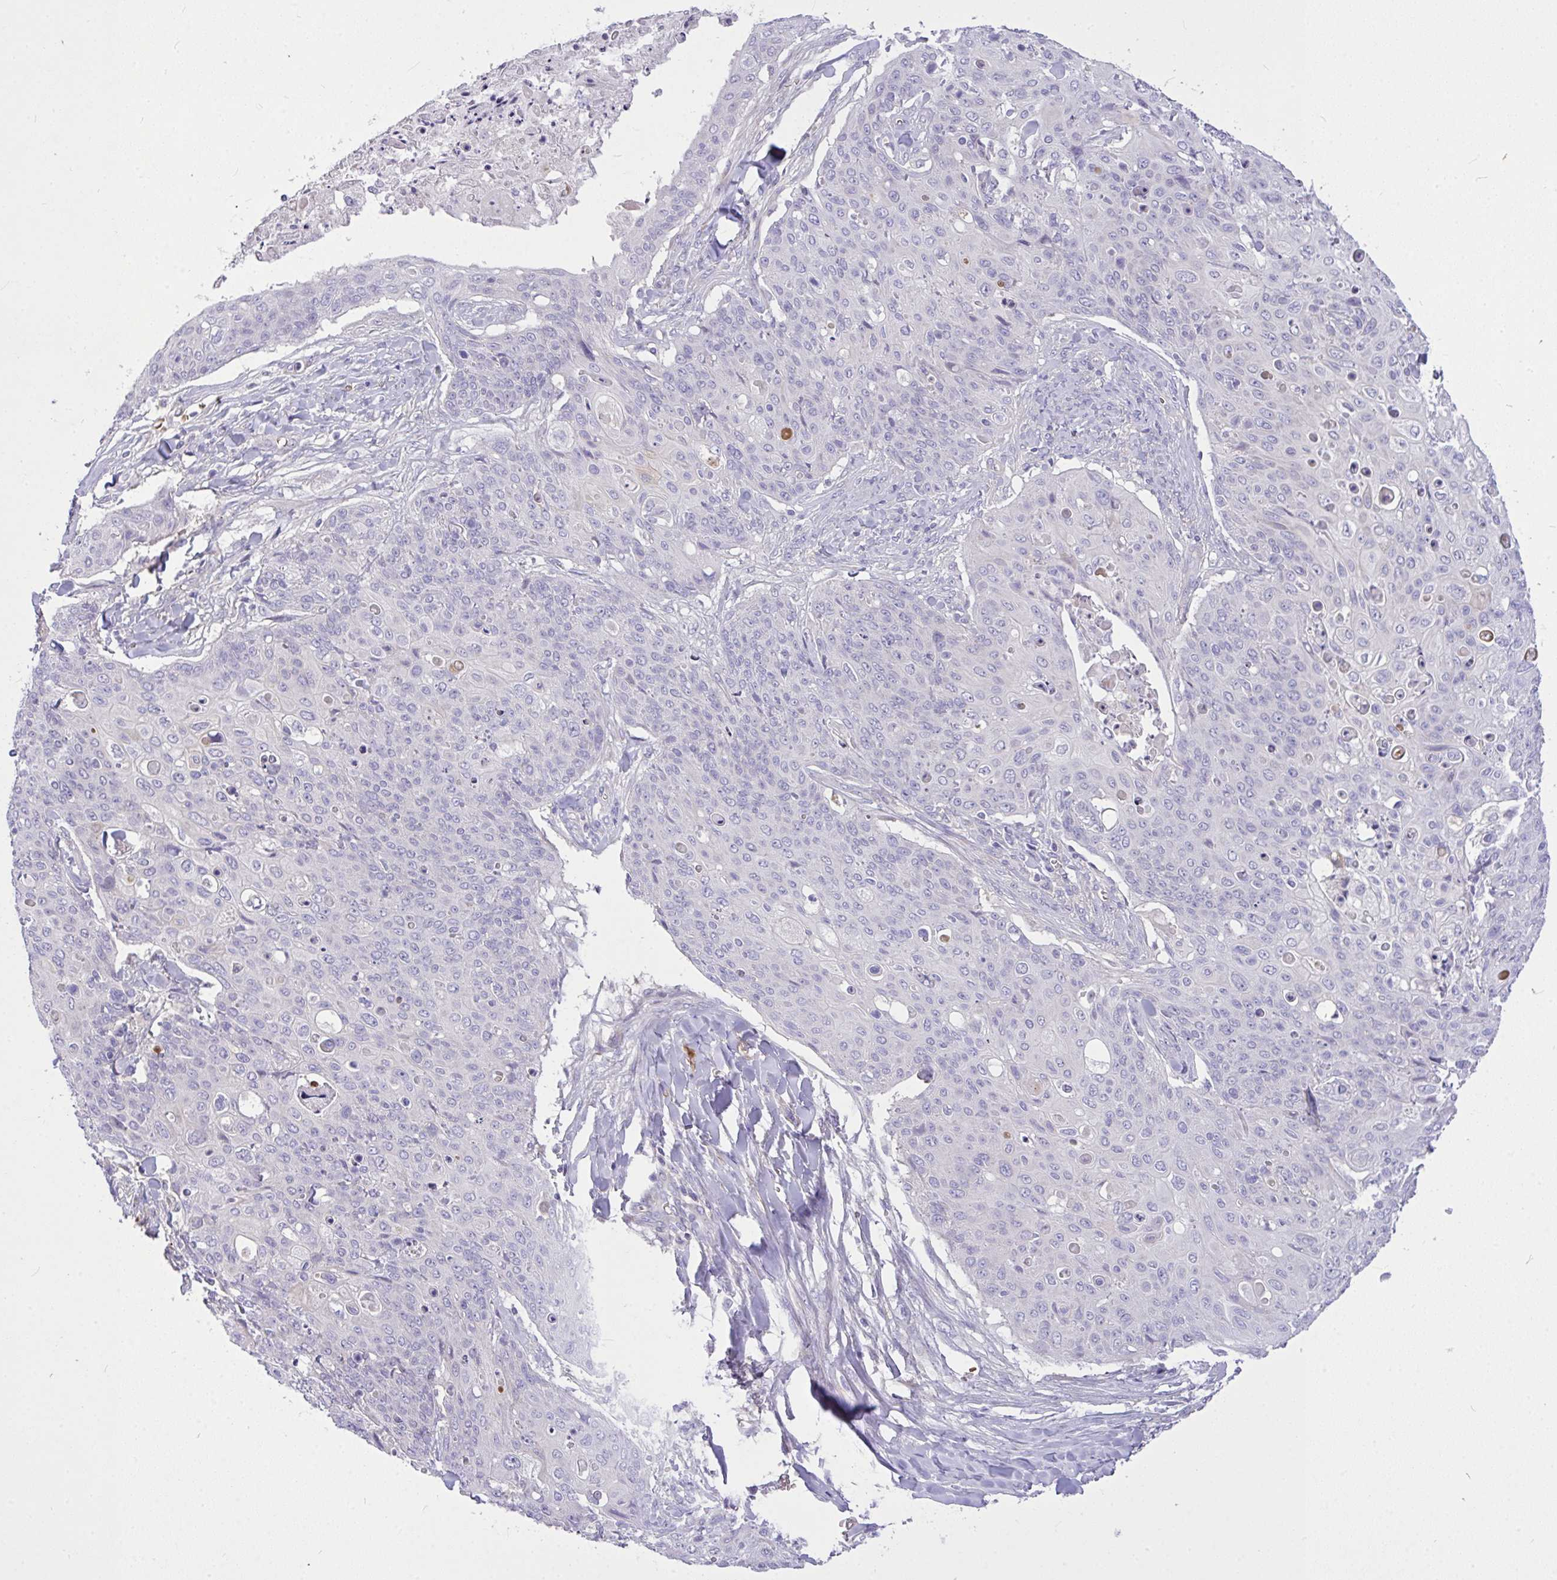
{"staining": {"intensity": "negative", "quantity": "none", "location": "none"}, "tissue": "skin cancer", "cell_type": "Tumor cells", "image_type": "cancer", "snomed": [{"axis": "morphology", "description": "Squamous cell carcinoma, NOS"}, {"axis": "topography", "description": "Skin"}, {"axis": "topography", "description": "Vulva"}], "caption": "Skin squamous cell carcinoma was stained to show a protein in brown. There is no significant expression in tumor cells.", "gene": "MOCS1", "patient": {"sex": "female", "age": 85}}